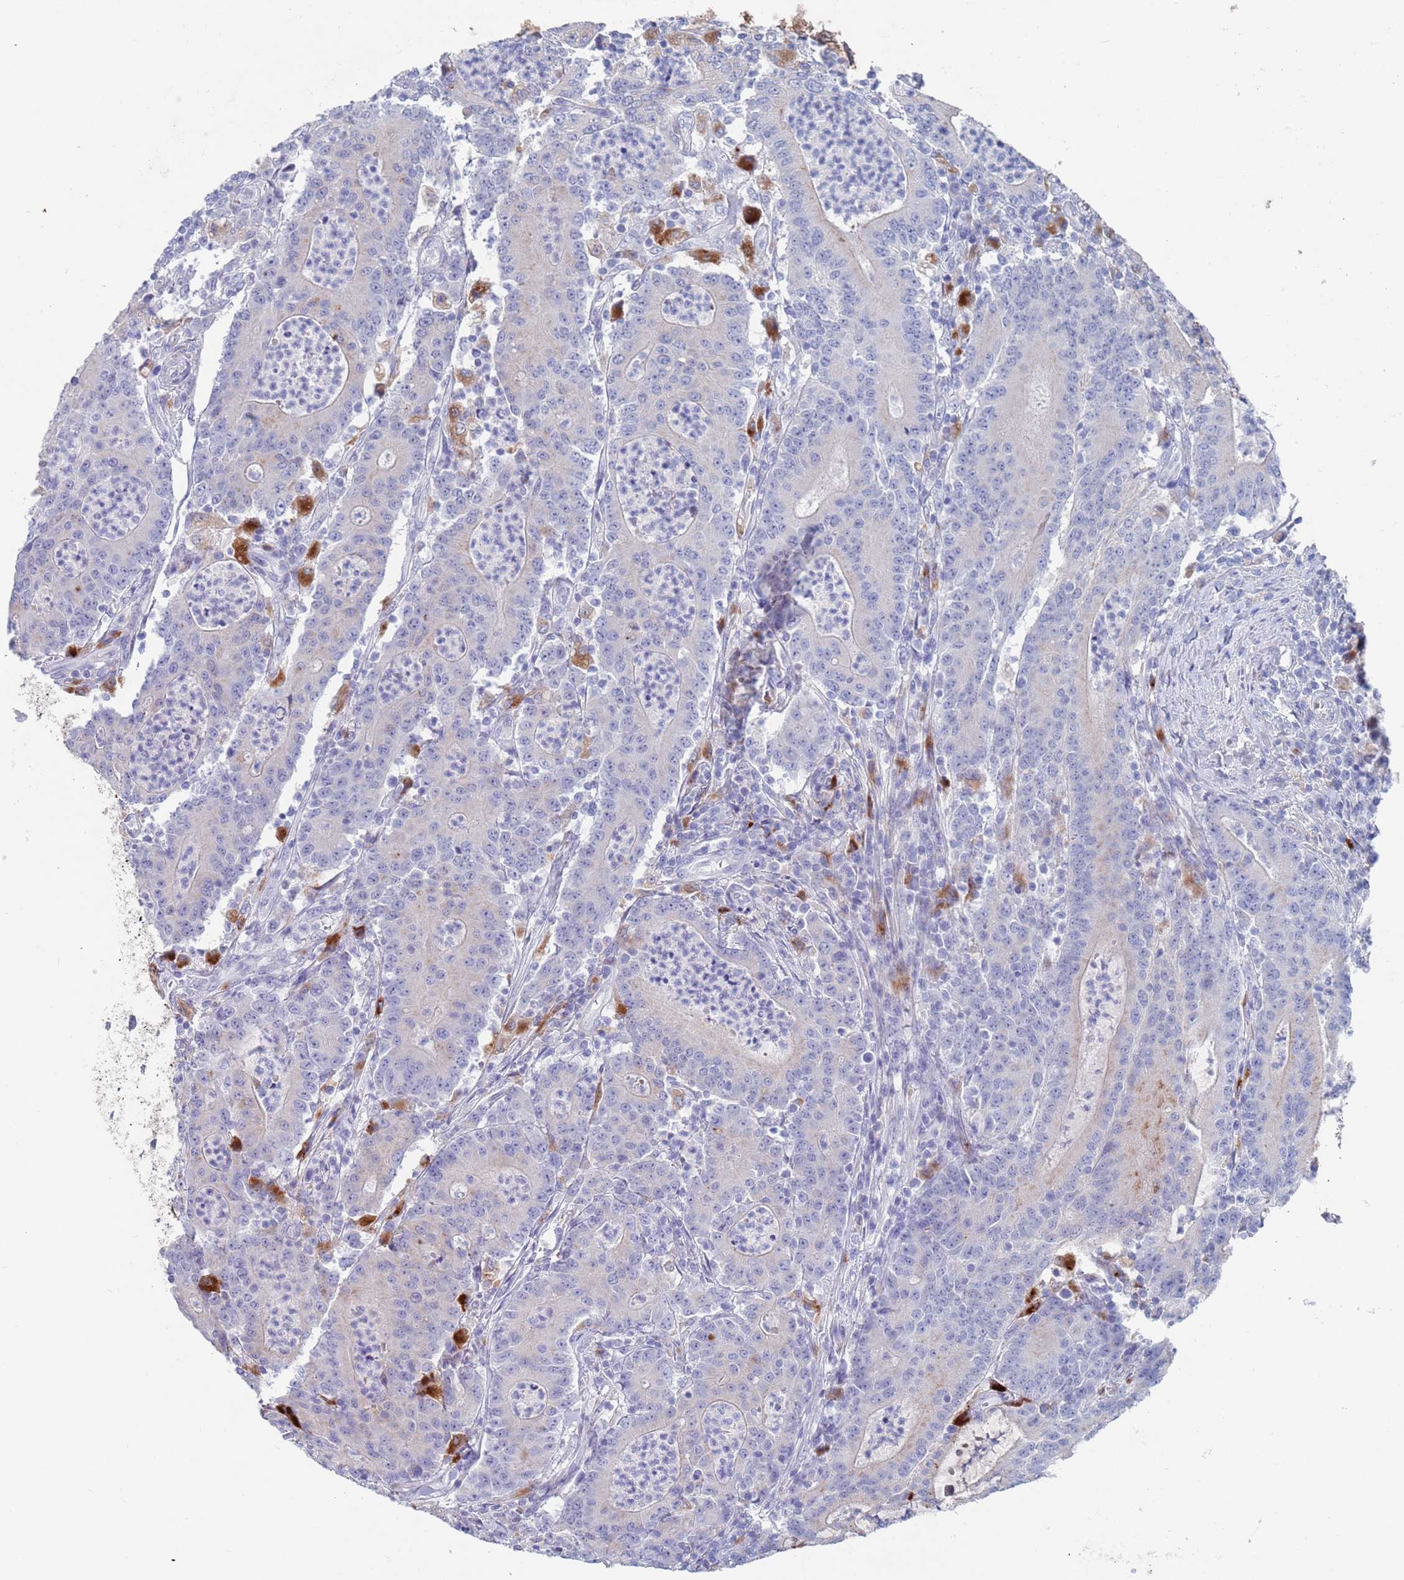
{"staining": {"intensity": "negative", "quantity": "none", "location": "none"}, "tissue": "colorectal cancer", "cell_type": "Tumor cells", "image_type": "cancer", "snomed": [{"axis": "morphology", "description": "Adenocarcinoma, NOS"}, {"axis": "topography", "description": "Colon"}], "caption": "Immunohistochemistry (IHC) of human colorectal adenocarcinoma shows no expression in tumor cells.", "gene": "FUCA1", "patient": {"sex": "male", "age": 83}}